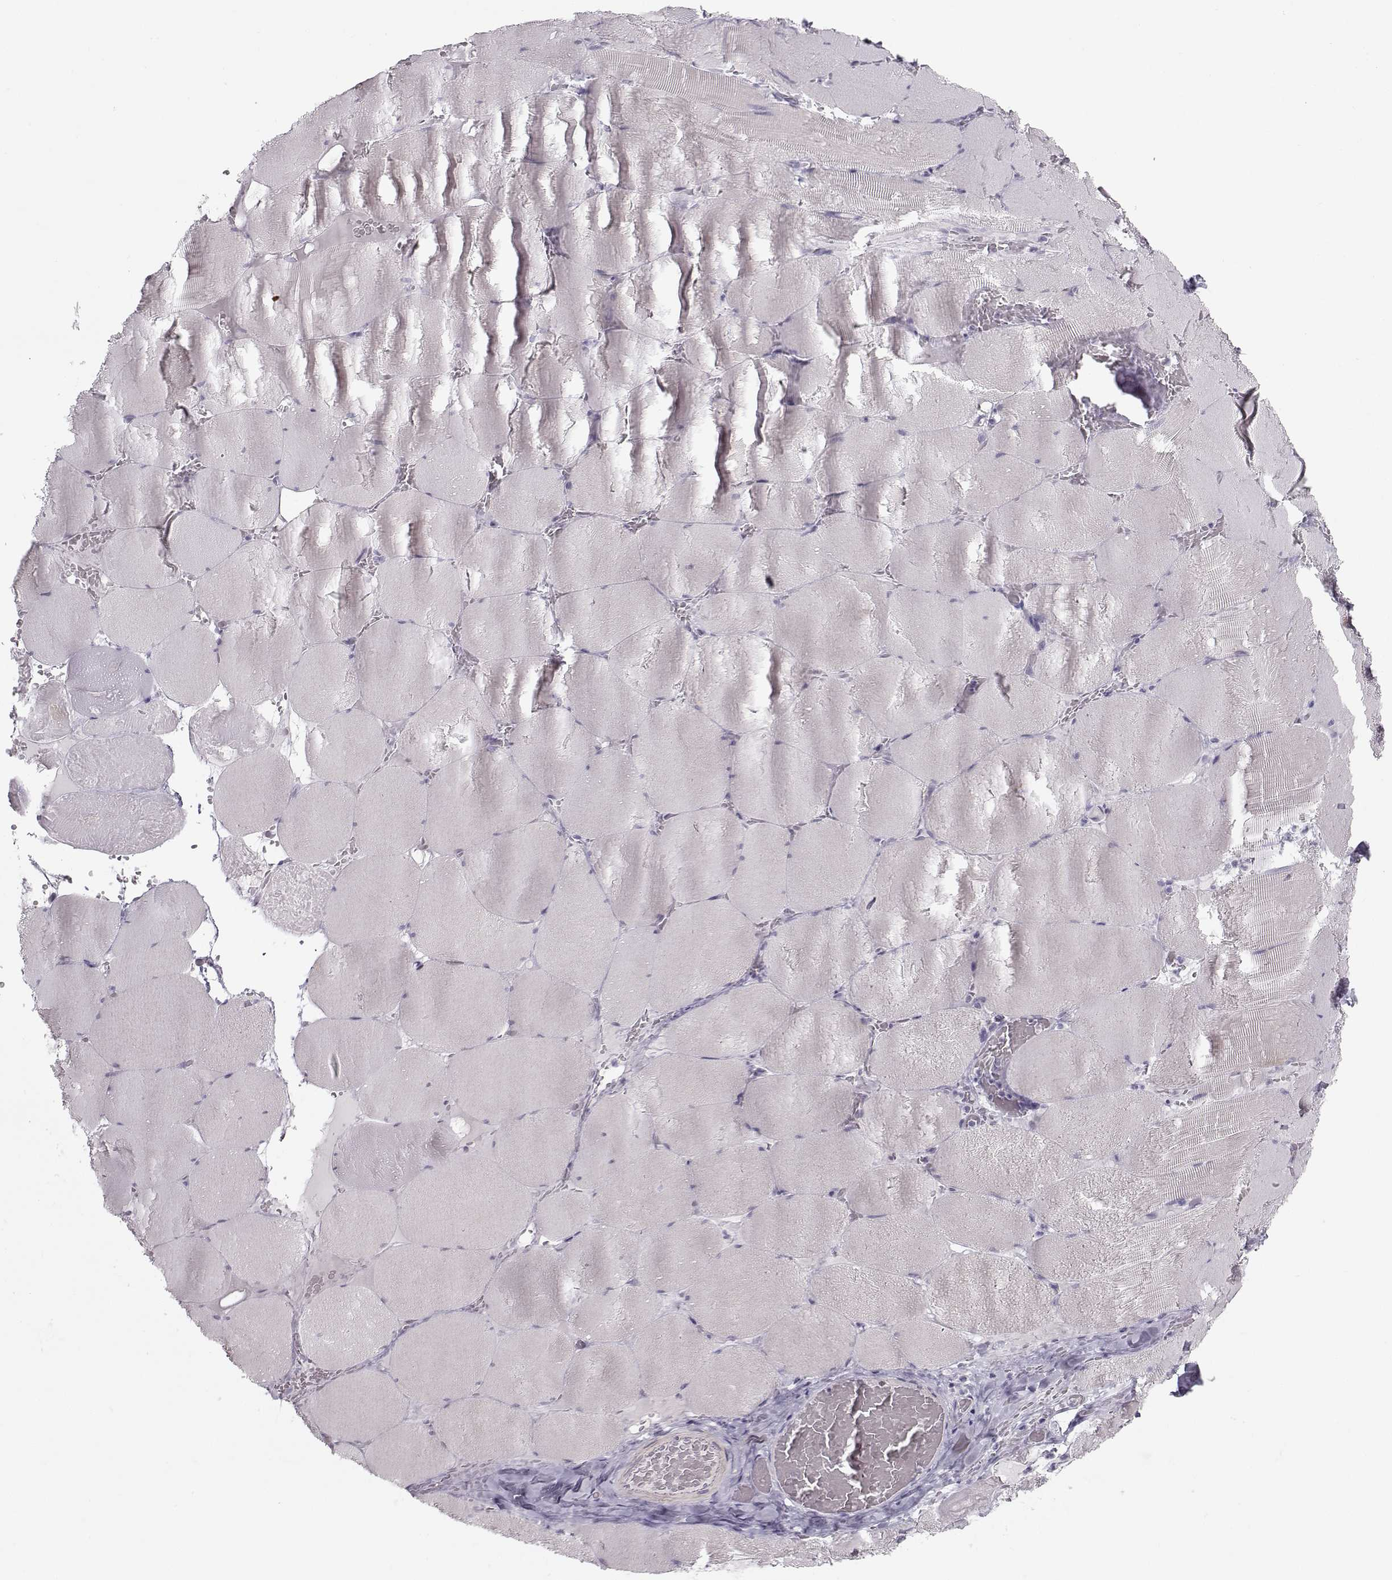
{"staining": {"intensity": "negative", "quantity": "none", "location": "none"}, "tissue": "skeletal muscle", "cell_type": "Myocytes", "image_type": "normal", "snomed": [{"axis": "morphology", "description": "Normal tissue, NOS"}, {"axis": "morphology", "description": "Malignant melanoma, Metastatic site"}, {"axis": "topography", "description": "Skeletal muscle"}], "caption": "High magnification brightfield microscopy of benign skeletal muscle stained with DAB (brown) and counterstained with hematoxylin (blue): myocytes show no significant expression. (Immunohistochemistry, brightfield microscopy, high magnification).", "gene": "CASR", "patient": {"sex": "male", "age": 50}}